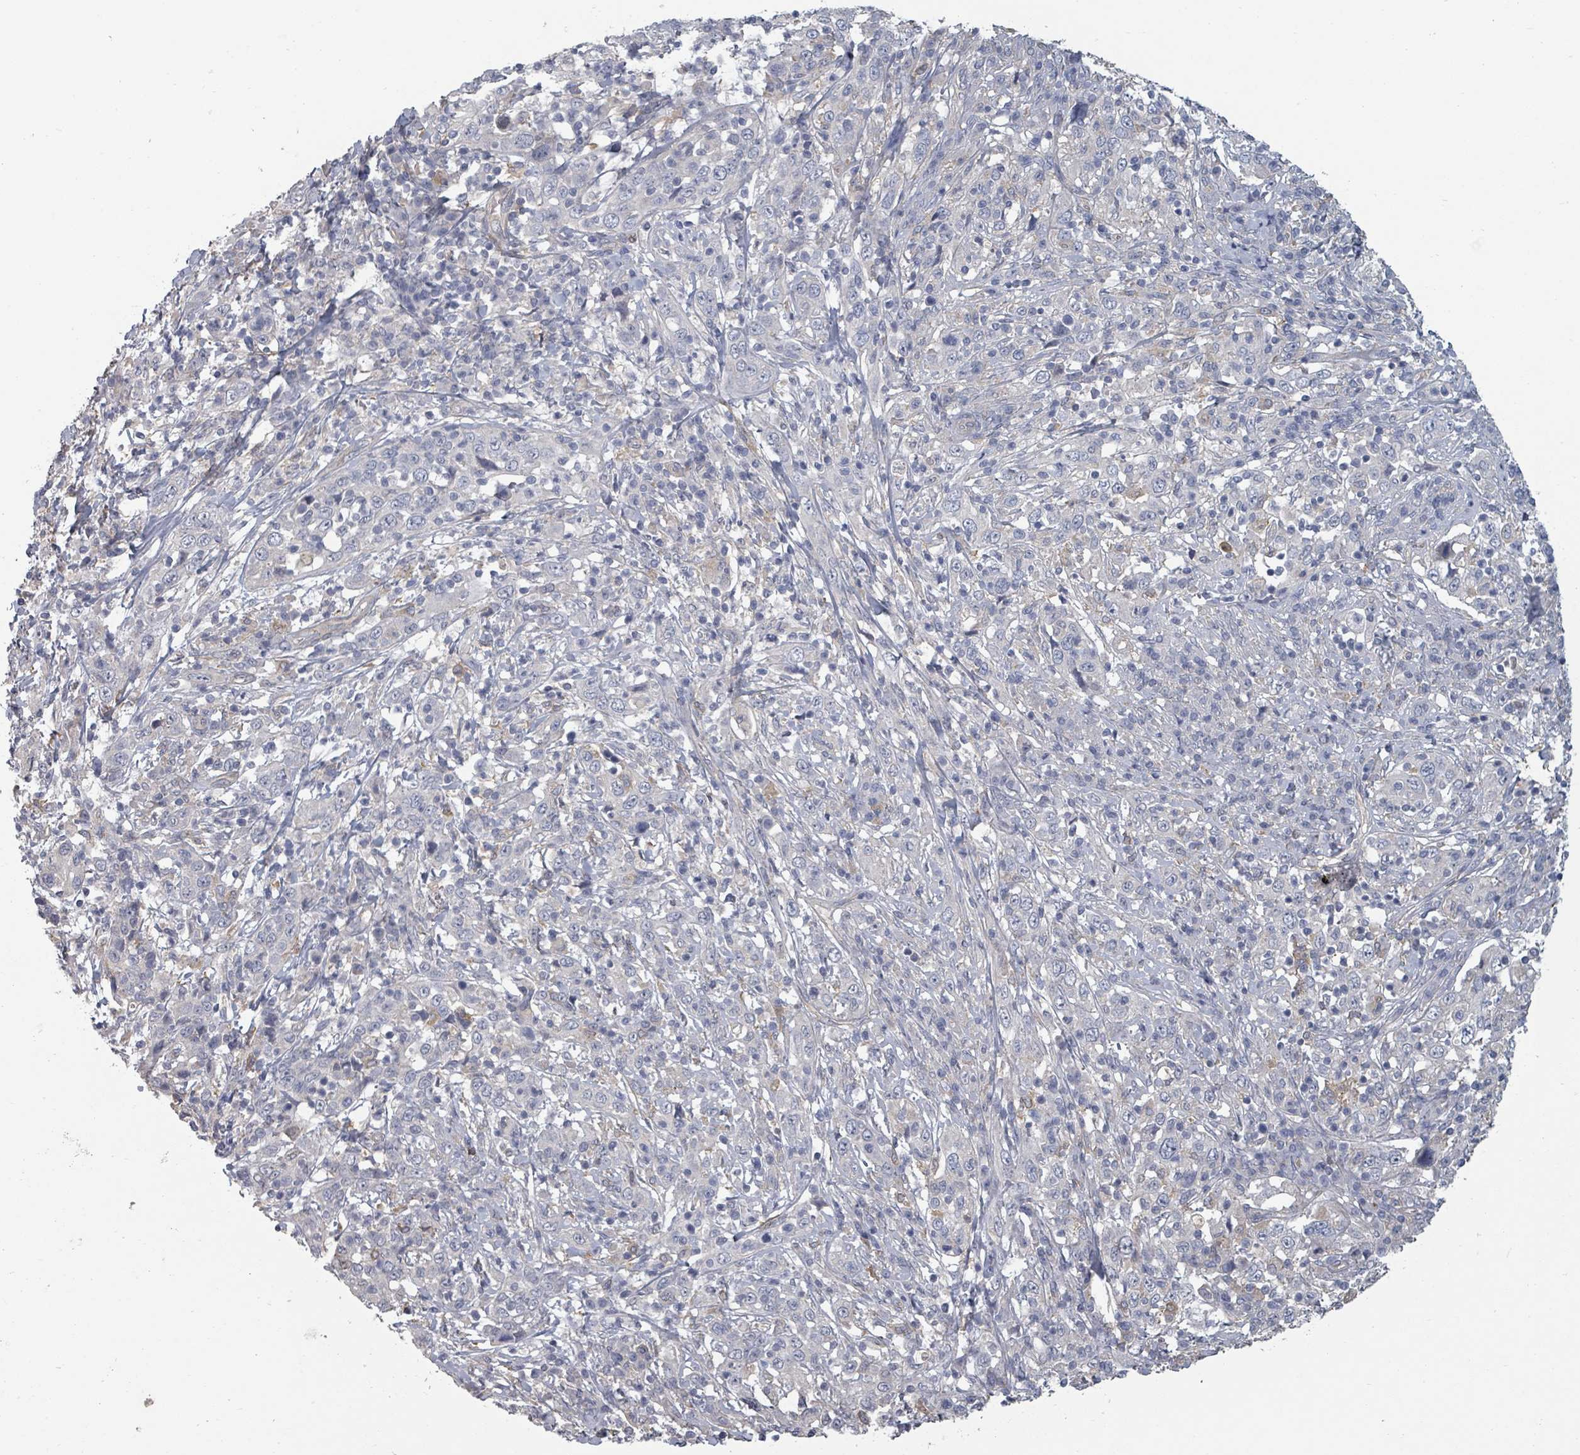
{"staining": {"intensity": "negative", "quantity": "none", "location": "none"}, "tissue": "cervical cancer", "cell_type": "Tumor cells", "image_type": "cancer", "snomed": [{"axis": "morphology", "description": "Squamous cell carcinoma, NOS"}, {"axis": "topography", "description": "Cervix"}], "caption": "IHC photomicrograph of neoplastic tissue: human squamous cell carcinoma (cervical) stained with DAB (3,3'-diaminobenzidine) reveals no significant protein staining in tumor cells. The staining is performed using DAB brown chromogen with nuclei counter-stained in using hematoxylin.", "gene": "PLAUR", "patient": {"sex": "female", "age": 46}}